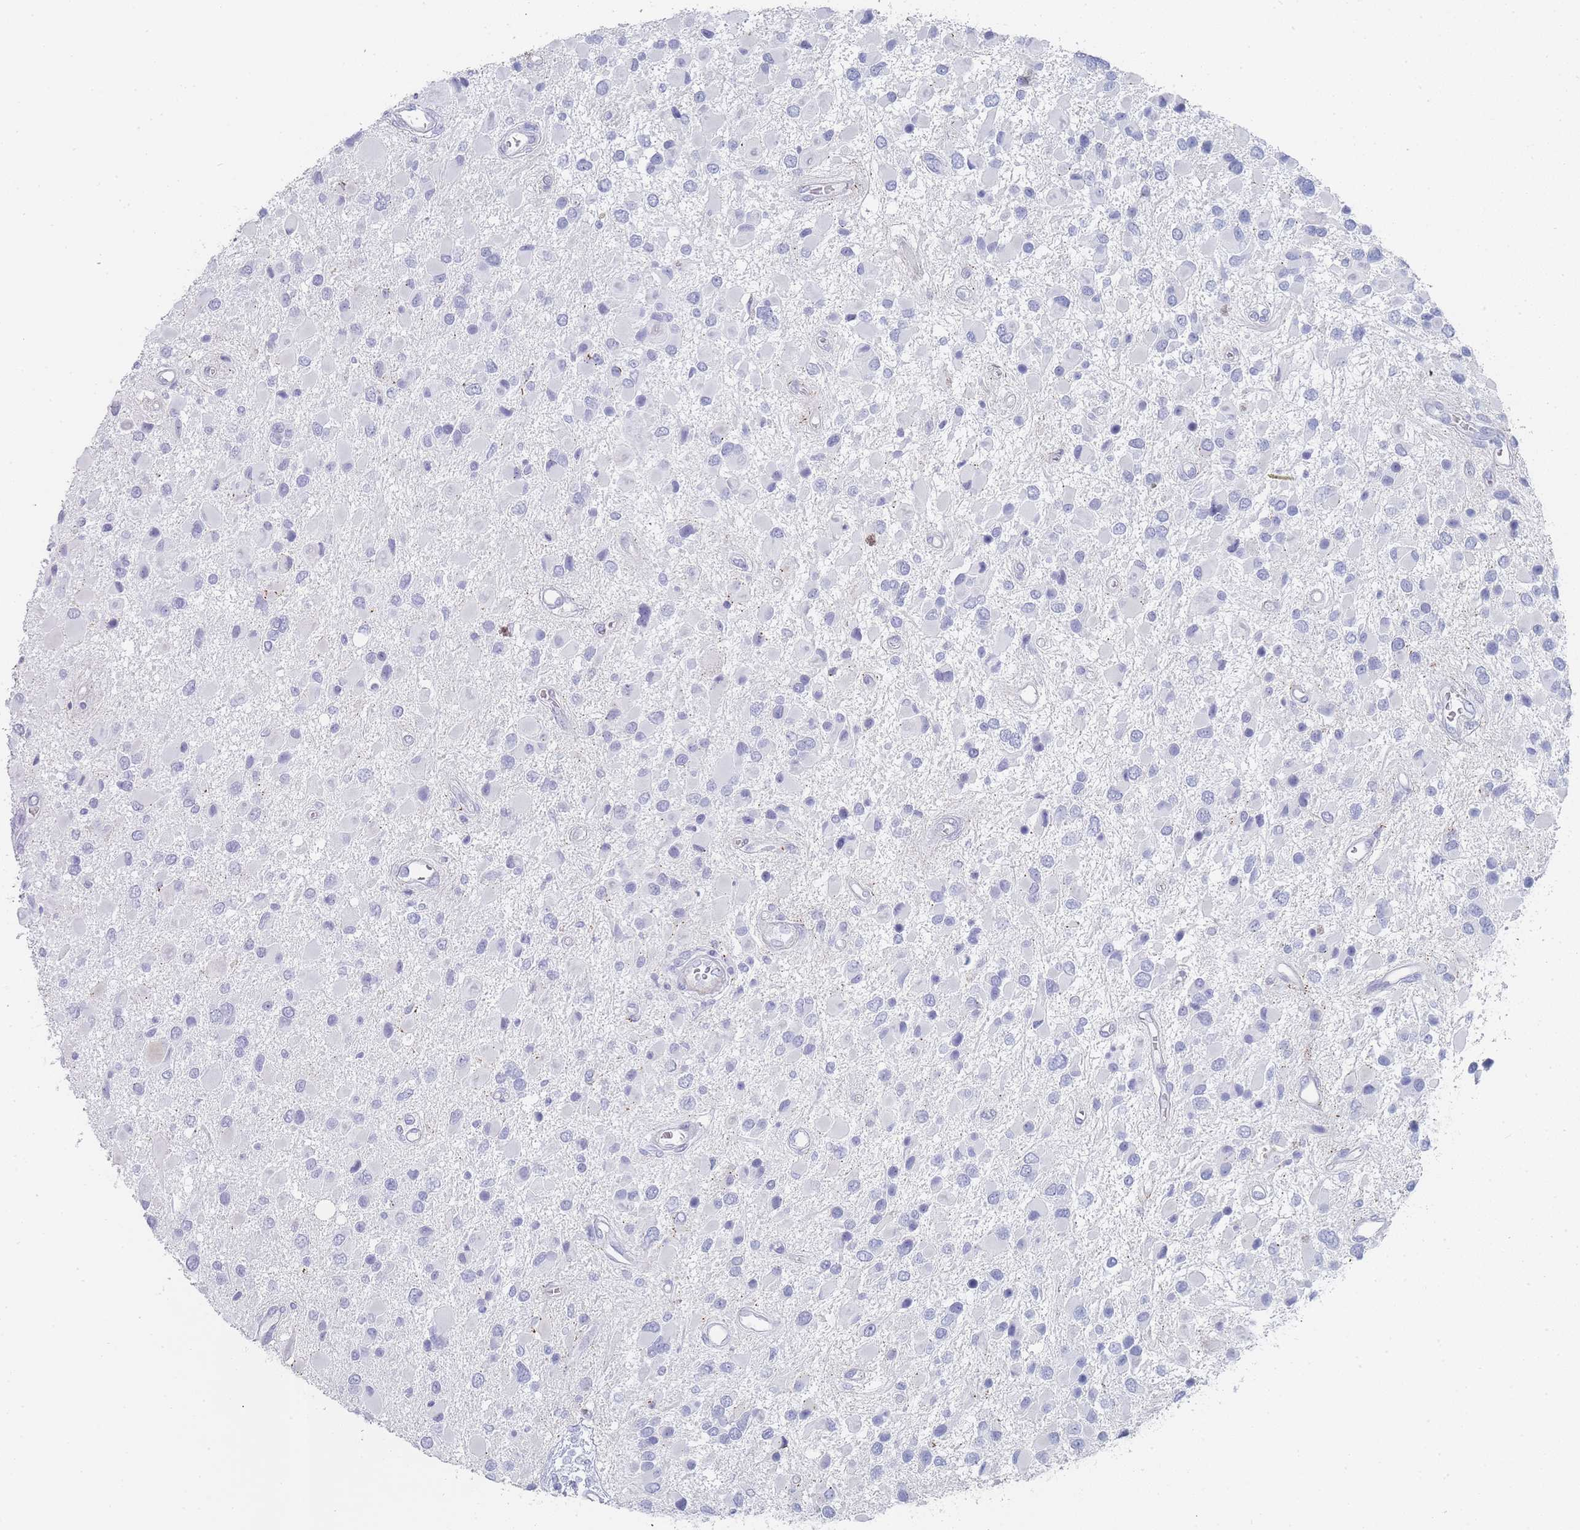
{"staining": {"intensity": "negative", "quantity": "none", "location": "none"}, "tissue": "glioma", "cell_type": "Tumor cells", "image_type": "cancer", "snomed": [{"axis": "morphology", "description": "Glioma, malignant, High grade"}, {"axis": "topography", "description": "Brain"}], "caption": "Micrograph shows no significant protein staining in tumor cells of high-grade glioma (malignant). (DAB (3,3'-diaminobenzidine) immunohistochemistry with hematoxylin counter stain).", "gene": "IMPG1", "patient": {"sex": "male", "age": 53}}